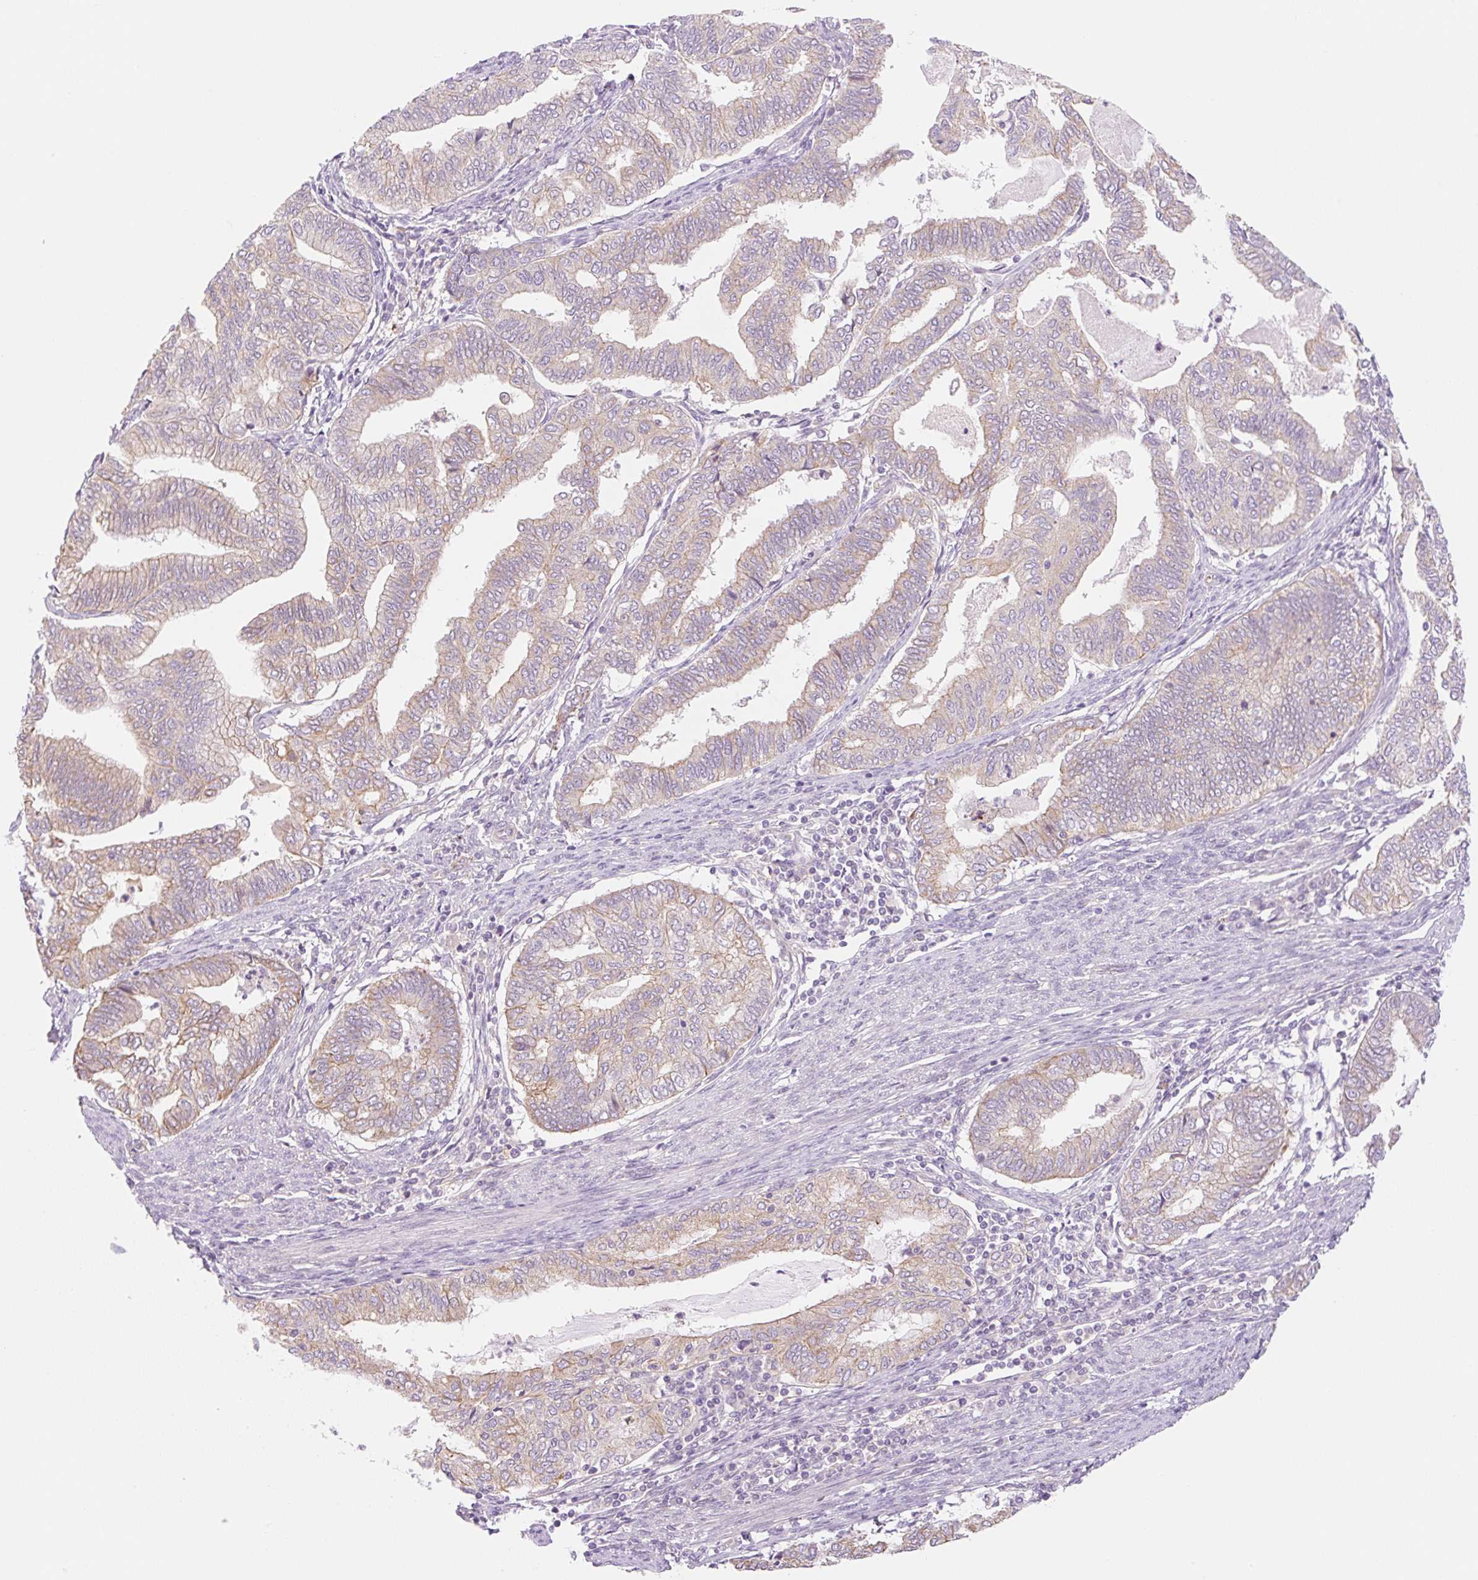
{"staining": {"intensity": "weak", "quantity": "25%-75%", "location": "cytoplasmic/membranous"}, "tissue": "endometrial cancer", "cell_type": "Tumor cells", "image_type": "cancer", "snomed": [{"axis": "morphology", "description": "Adenocarcinoma, NOS"}, {"axis": "topography", "description": "Endometrium"}], "caption": "This photomicrograph exhibits adenocarcinoma (endometrial) stained with immunohistochemistry to label a protein in brown. The cytoplasmic/membranous of tumor cells show weak positivity for the protein. Nuclei are counter-stained blue.", "gene": "NLRP5", "patient": {"sex": "female", "age": 79}}